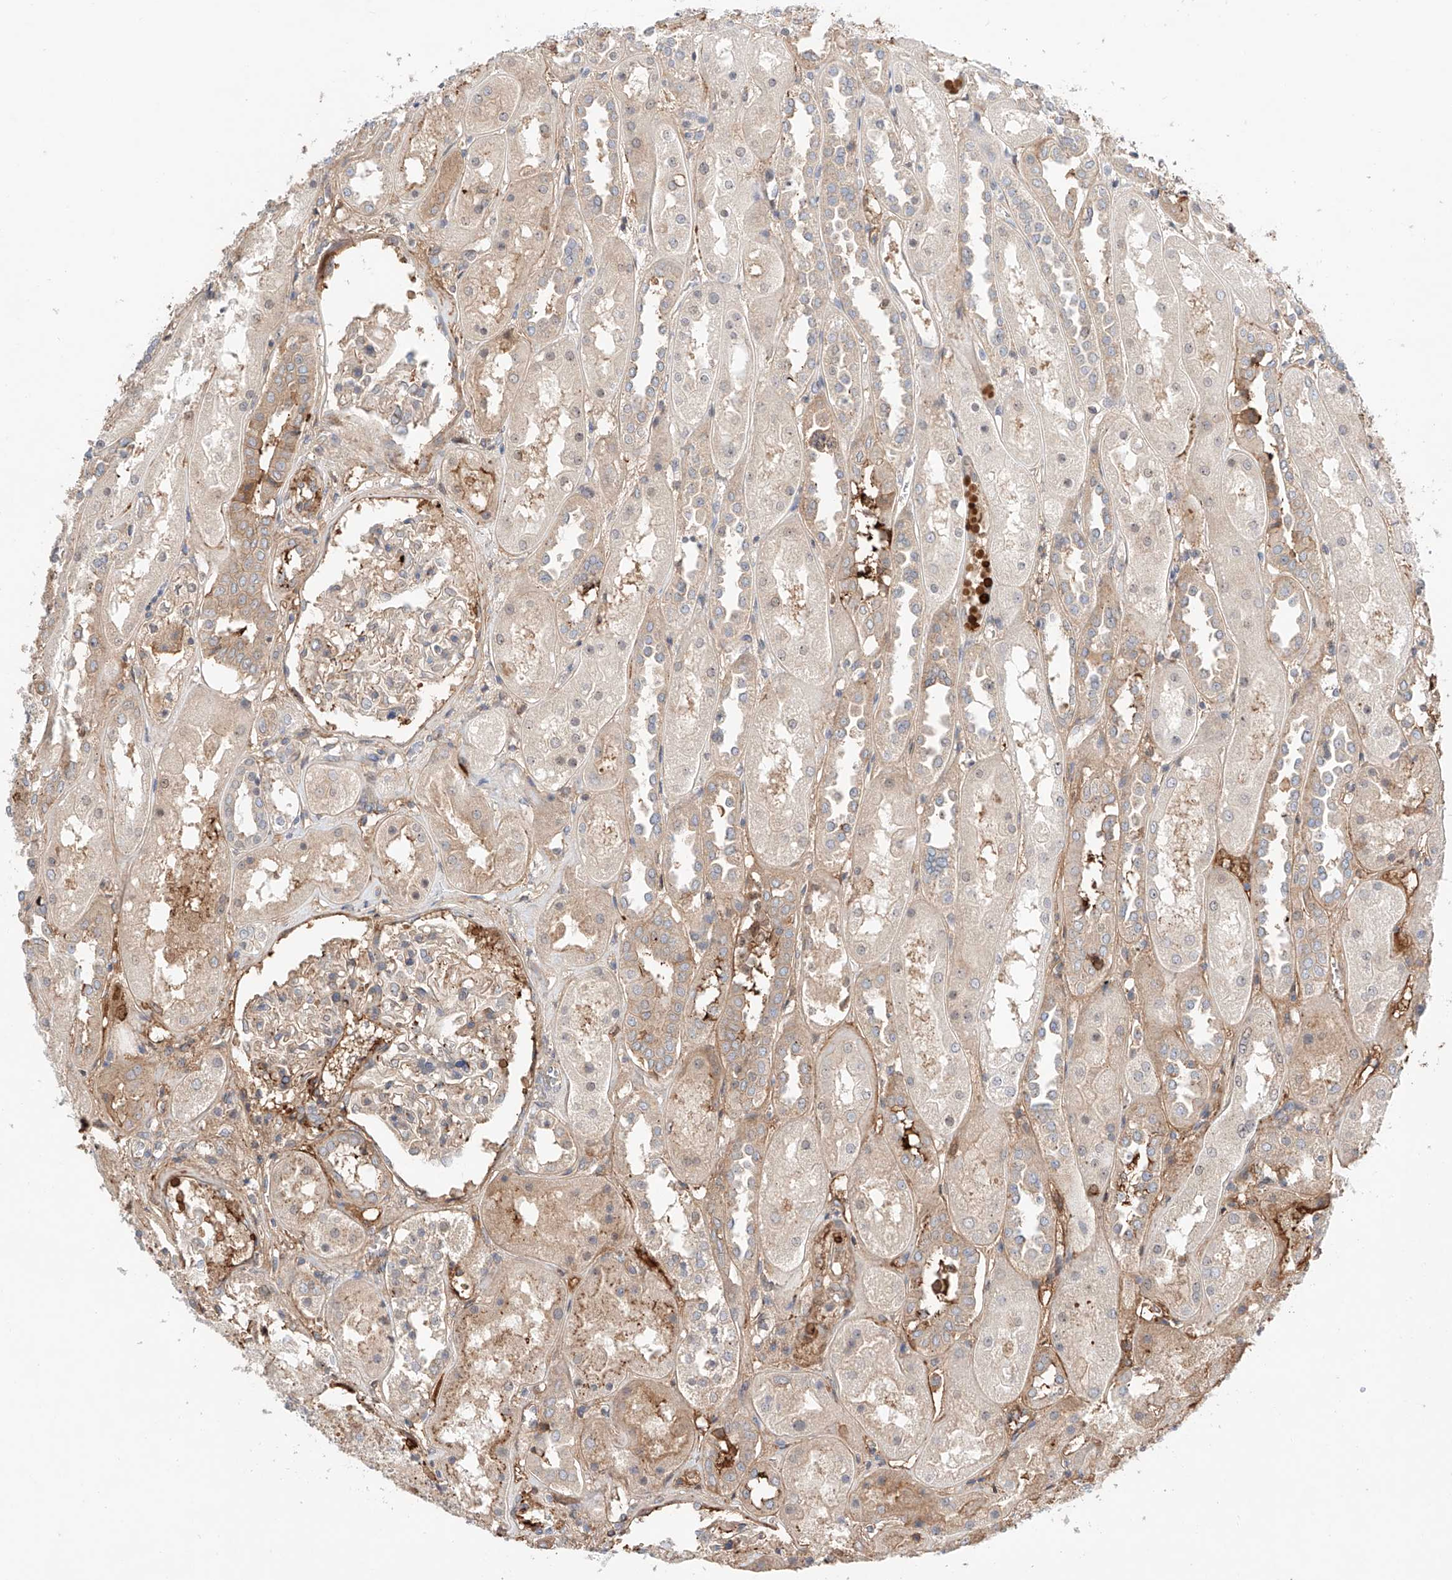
{"staining": {"intensity": "weak", "quantity": "25%-75%", "location": "cytoplasmic/membranous"}, "tissue": "kidney", "cell_type": "Cells in glomeruli", "image_type": "normal", "snomed": [{"axis": "morphology", "description": "Normal tissue, NOS"}, {"axis": "topography", "description": "Kidney"}], "caption": "This is an image of IHC staining of unremarkable kidney, which shows weak expression in the cytoplasmic/membranous of cells in glomeruli.", "gene": "PGGT1B", "patient": {"sex": "male", "age": 70}}